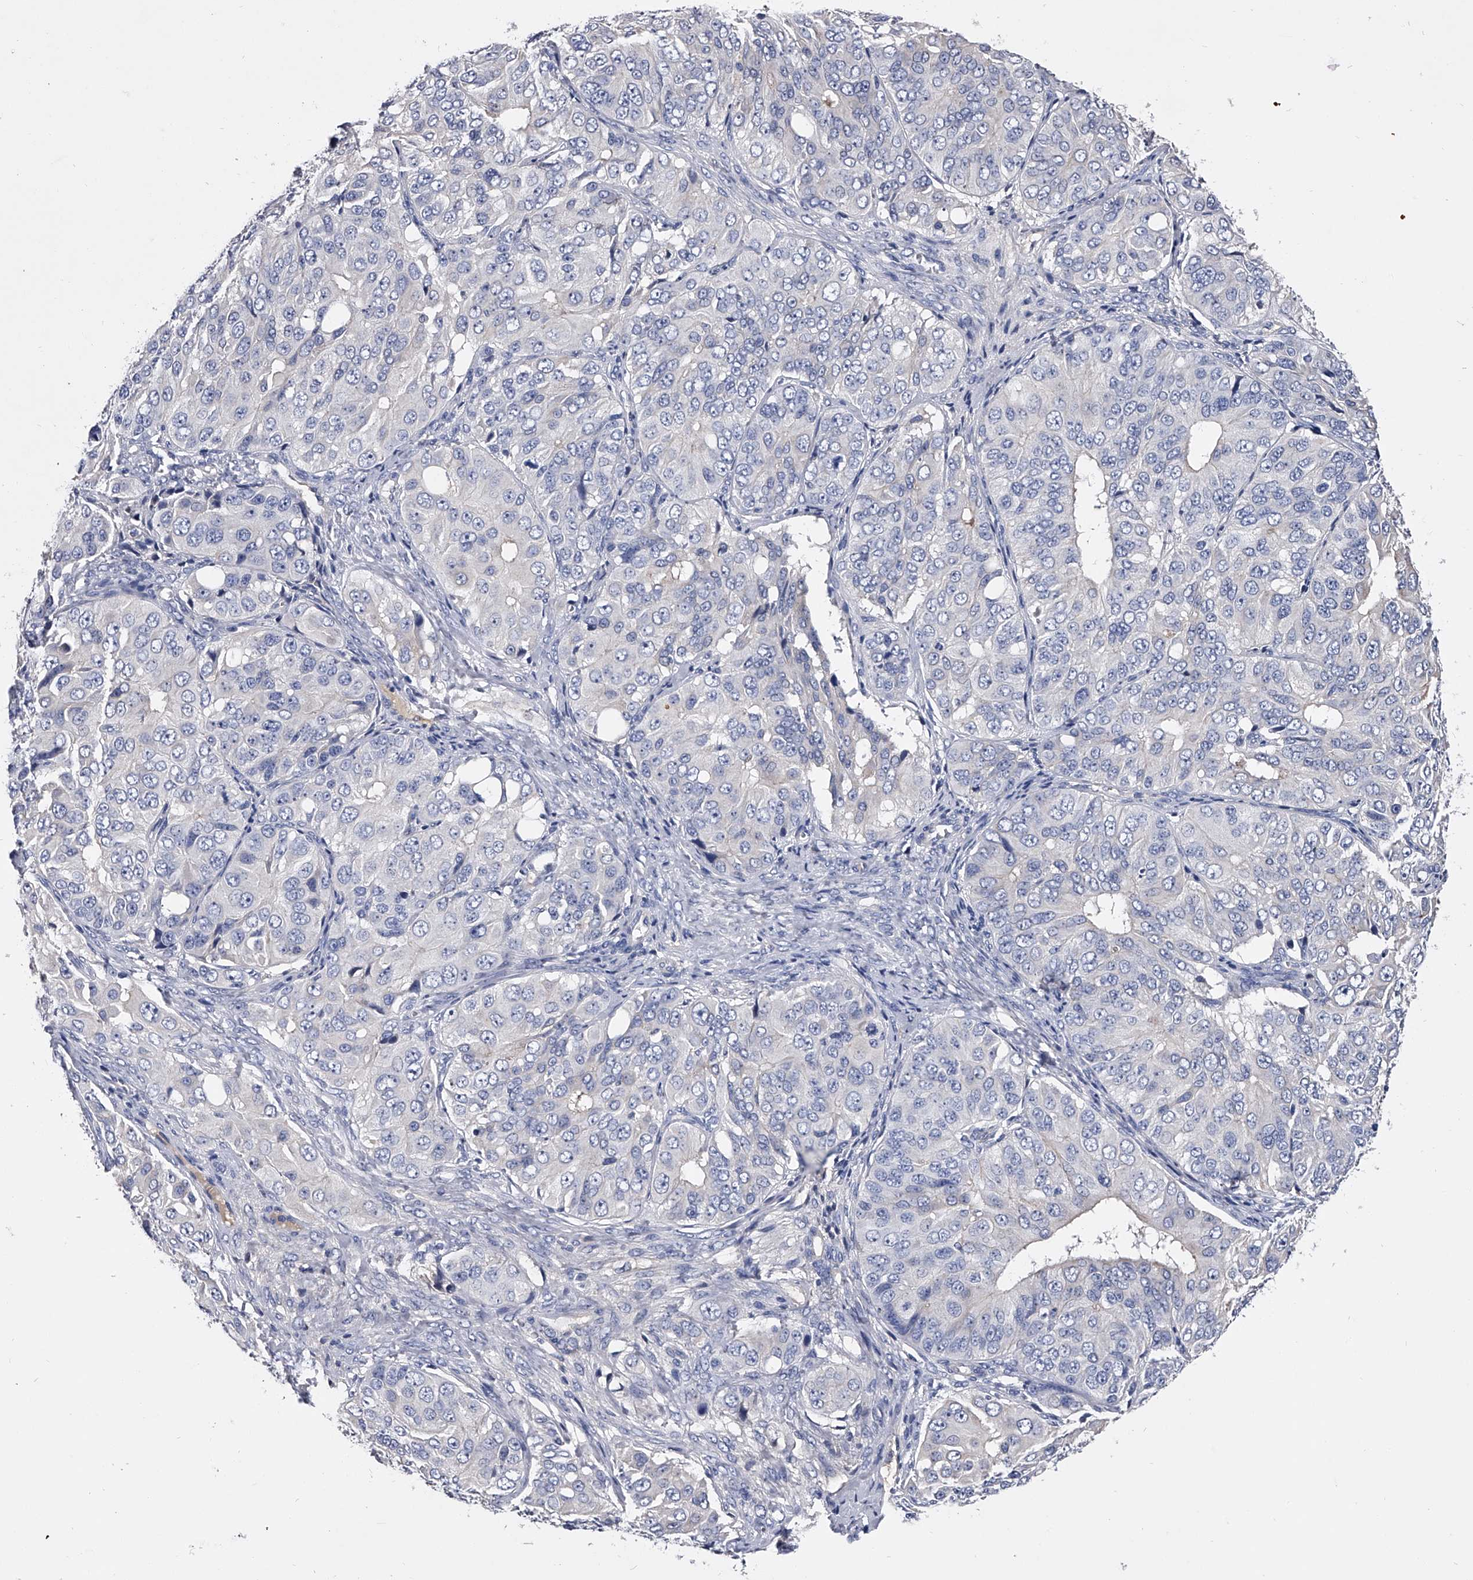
{"staining": {"intensity": "negative", "quantity": "none", "location": "none"}, "tissue": "ovarian cancer", "cell_type": "Tumor cells", "image_type": "cancer", "snomed": [{"axis": "morphology", "description": "Carcinoma, endometroid"}, {"axis": "topography", "description": "Ovary"}], "caption": "Immunohistochemistry image of neoplastic tissue: human ovarian endometroid carcinoma stained with DAB (3,3'-diaminobenzidine) displays no significant protein positivity in tumor cells.", "gene": "EFCAB7", "patient": {"sex": "female", "age": 51}}